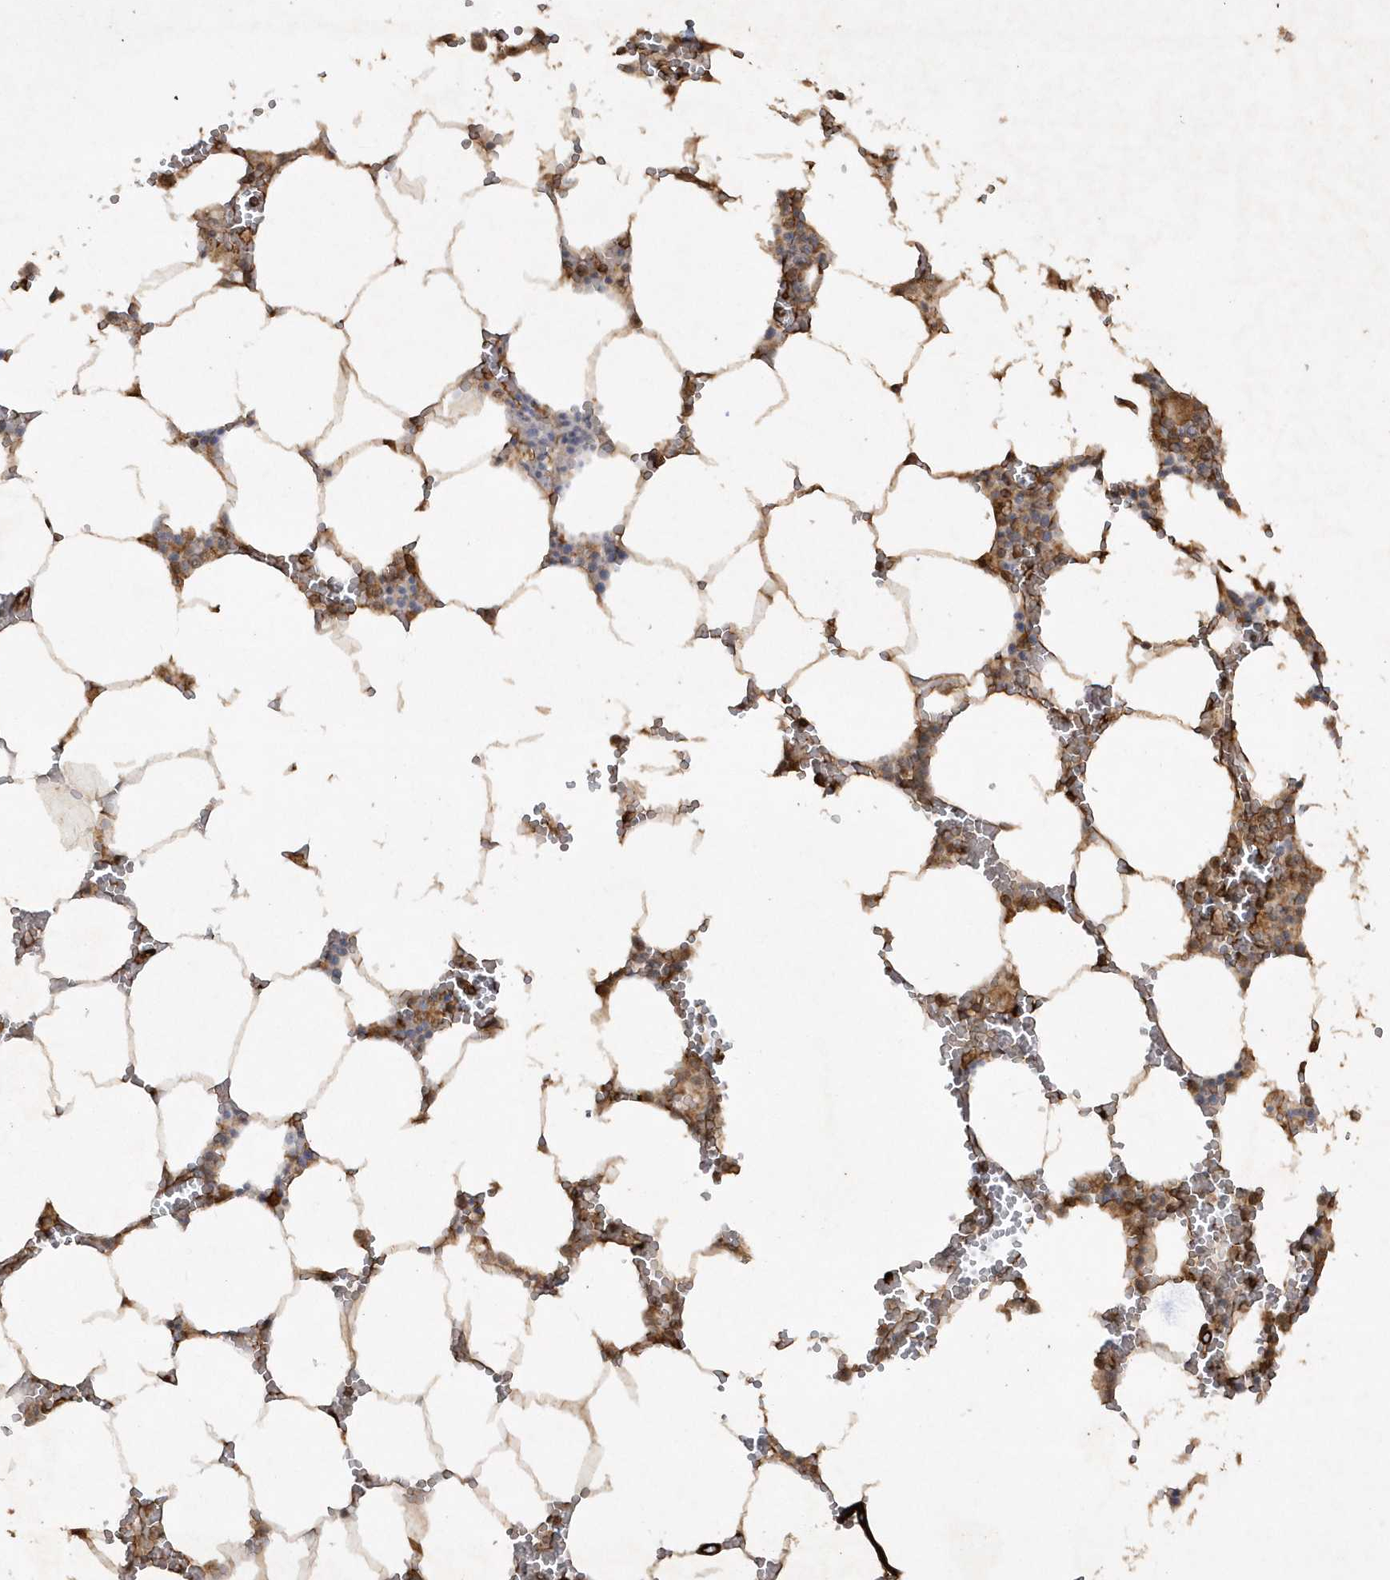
{"staining": {"intensity": "moderate", "quantity": "25%-75%", "location": "cytoplasmic/membranous"}, "tissue": "bone marrow", "cell_type": "Hematopoietic cells", "image_type": "normal", "snomed": [{"axis": "morphology", "description": "Normal tissue, NOS"}, {"axis": "topography", "description": "Bone marrow"}], "caption": "Immunohistochemistry (IHC) of benign bone marrow reveals medium levels of moderate cytoplasmic/membranous positivity in about 25%-75% of hematopoietic cells.", "gene": "AVPI1", "patient": {"sex": "male", "age": 70}}